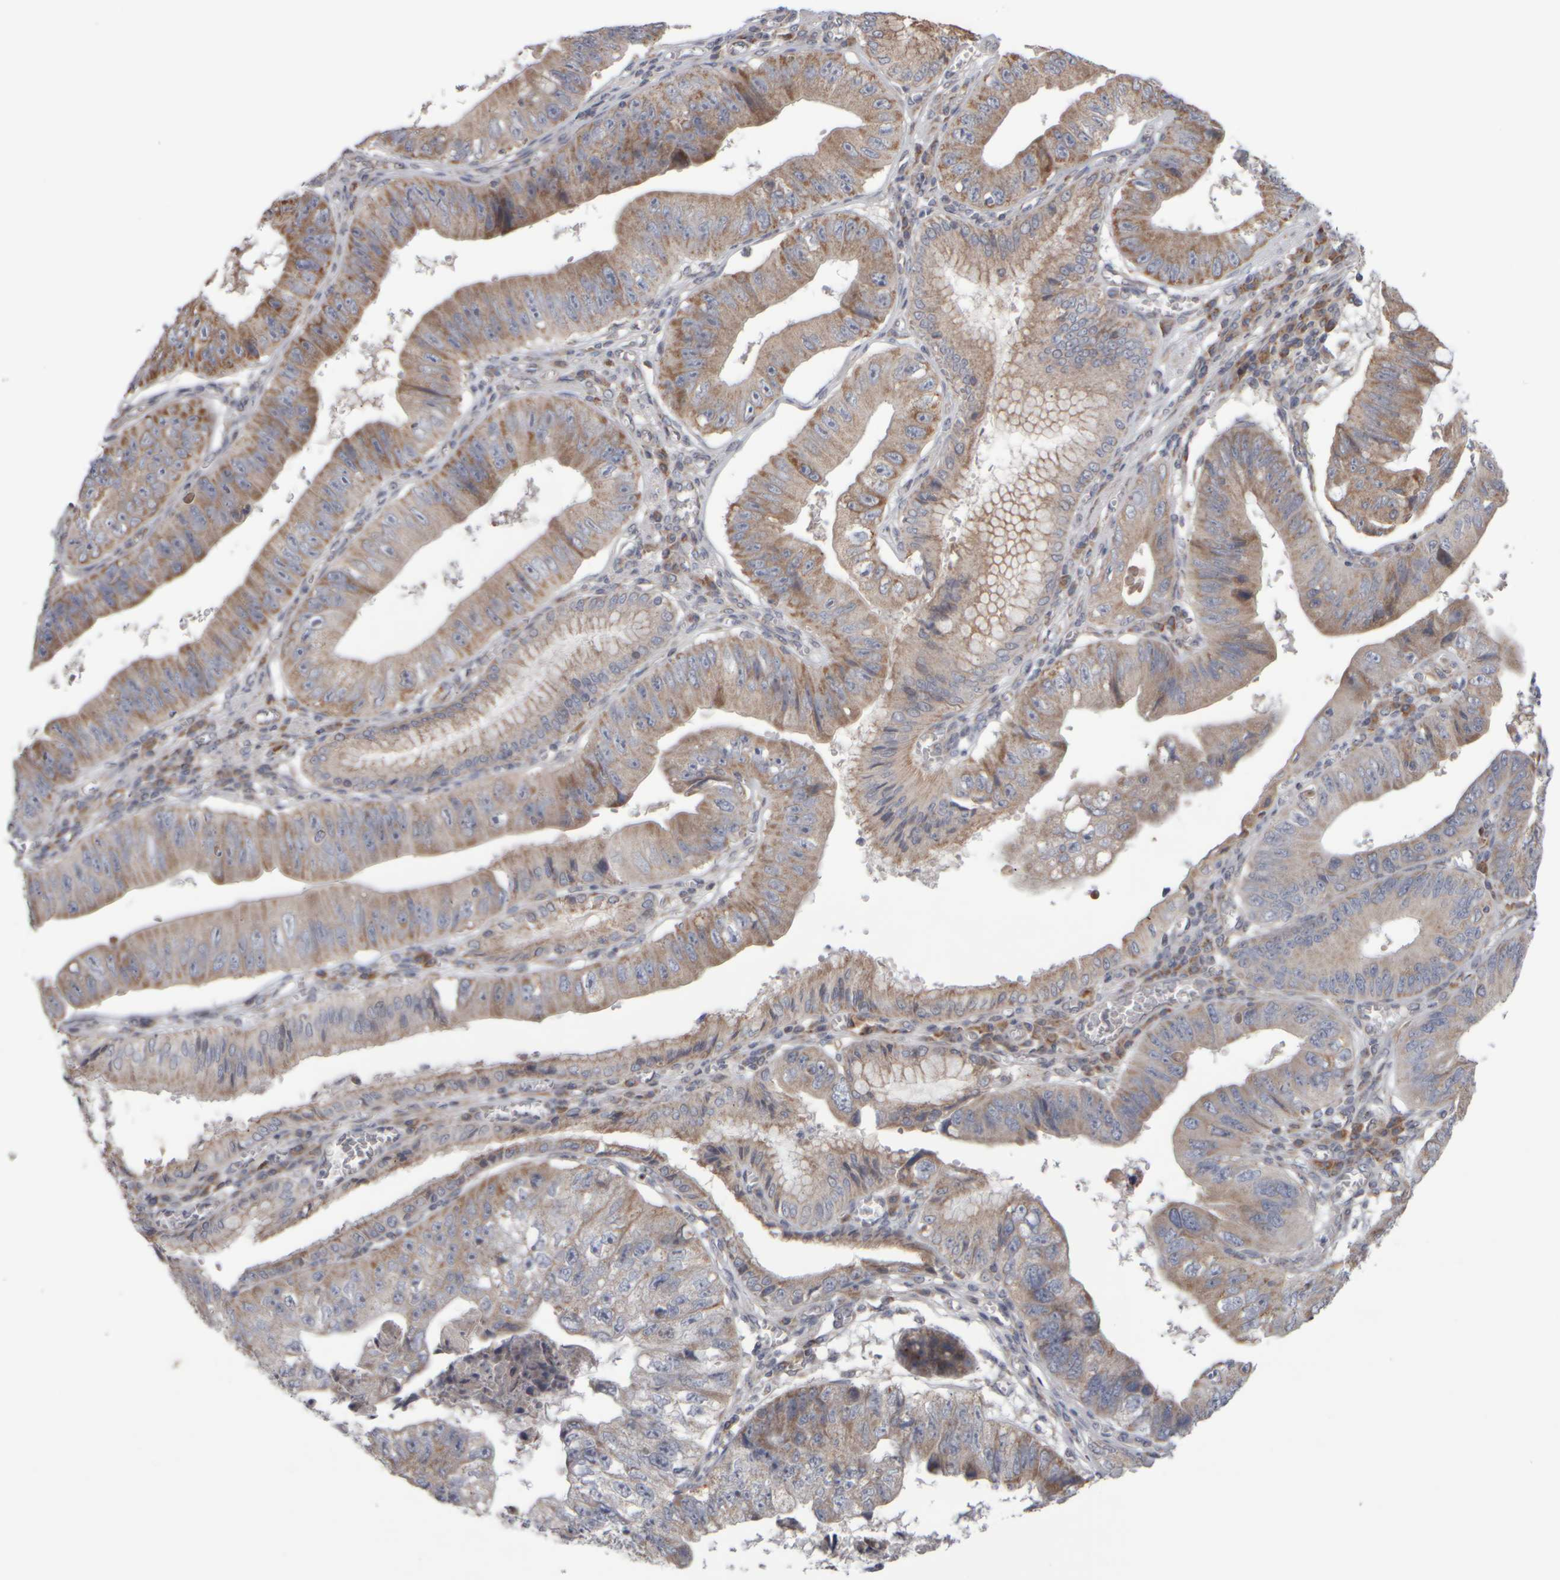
{"staining": {"intensity": "moderate", "quantity": ">75%", "location": "cytoplasmic/membranous"}, "tissue": "stomach cancer", "cell_type": "Tumor cells", "image_type": "cancer", "snomed": [{"axis": "morphology", "description": "Adenocarcinoma, NOS"}, {"axis": "topography", "description": "Stomach"}], "caption": "A medium amount of moderate cytoplasmic/membranous positivity is identified in about >75% of tumor cells in adenocarcinoma (stomach) tissue.", "gene": "SCO1", "patient": {"sex": "male", "age": 59}}